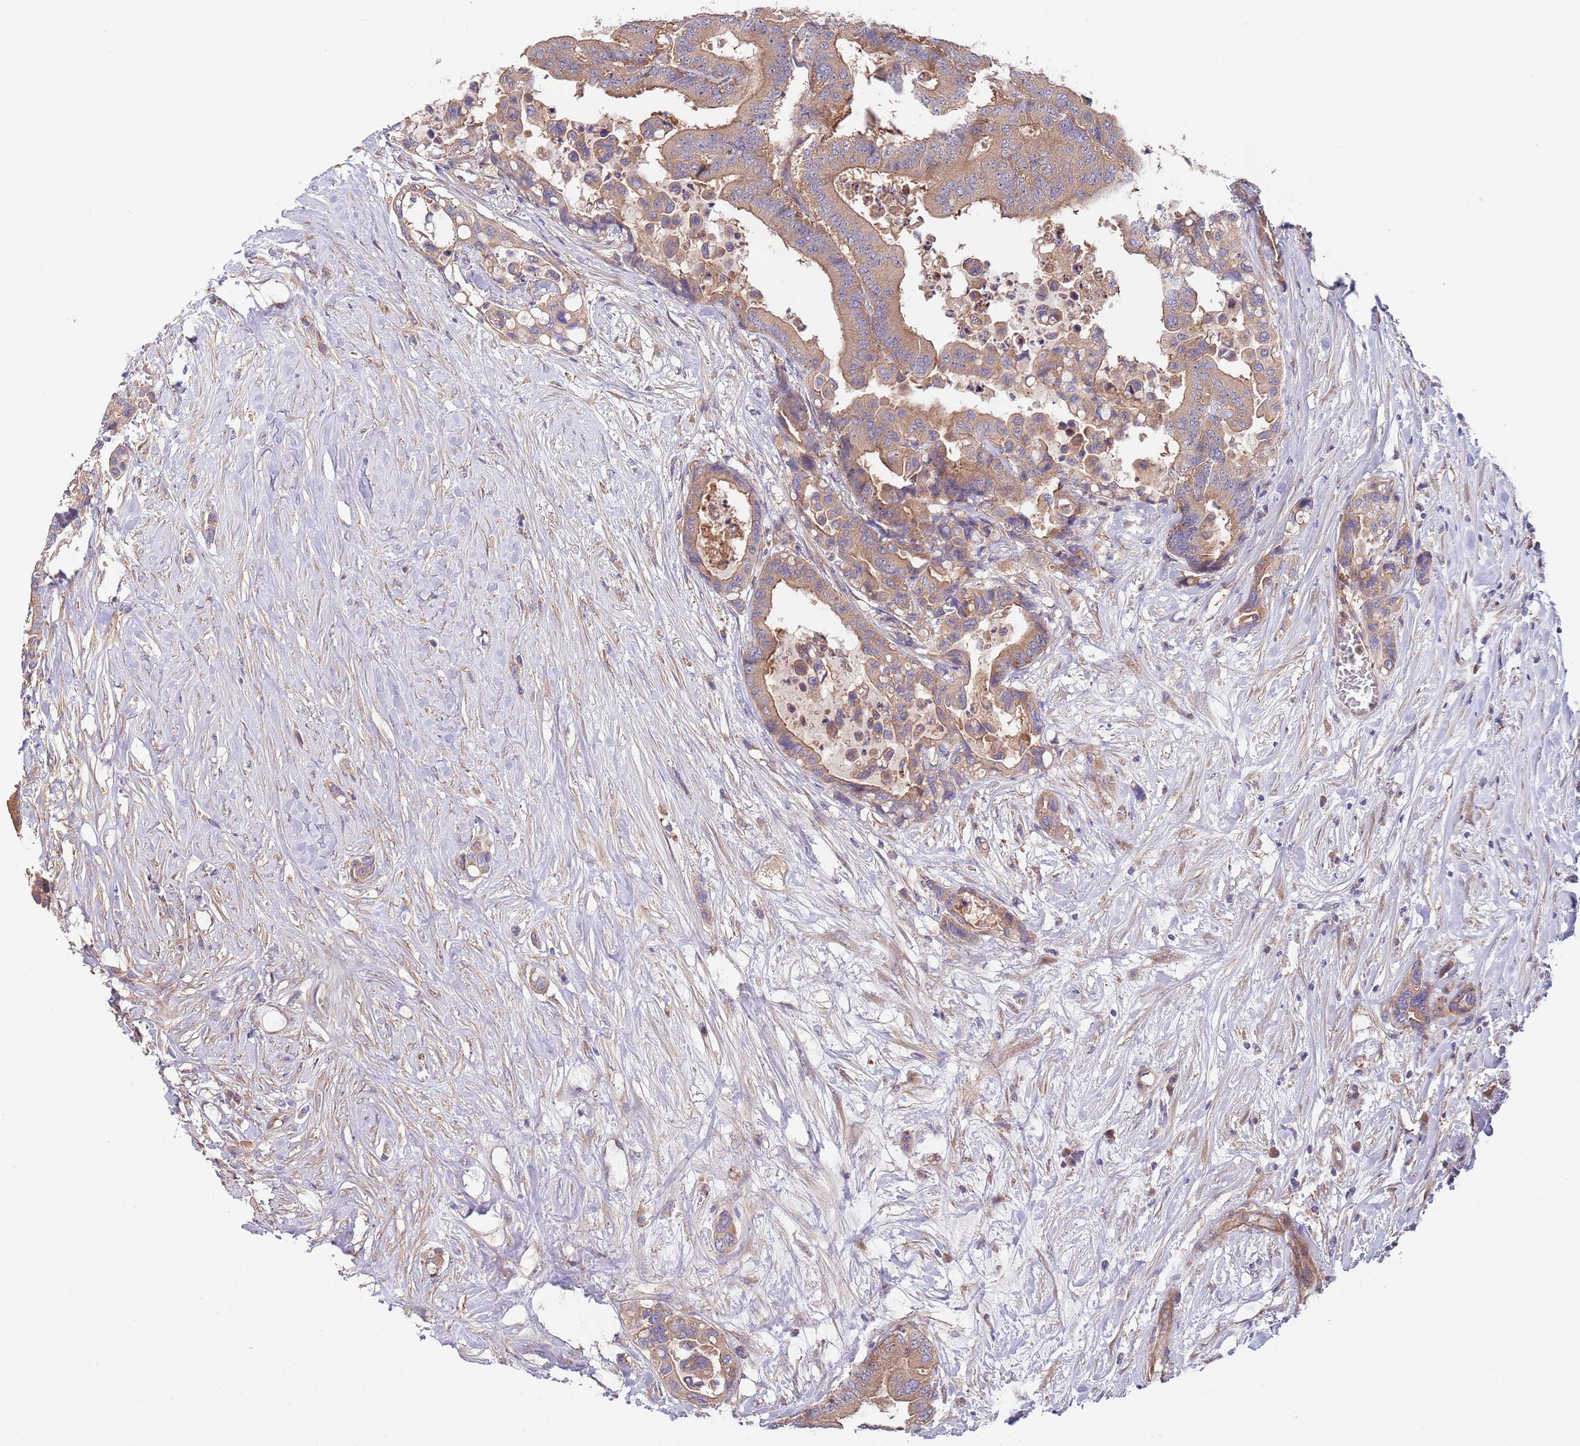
{"staining": {"intensity": "moderate", "quantity": ">75%", "location": "cytoplasmic/membranous"}, "tissue": "colorectal cancer", "cell_type": "Tumor cells", "image_type": "cancer", "snomed": [{"axis": "morphology", "description": "Normal tissue, NOS"}, {"axis": "morphology", "description": "Adenocarcinoma, NOS"}, {"axis": "topography", "description": "Colon"}], "caption": "The immunohistochemical stain labels moderate cytoplasmic/membranous positivity in tumor cells of adenocarcinoma (colorectal) tissue.", "gene": "EIF3F", "patient": {"sex": "male", "age": 82}}